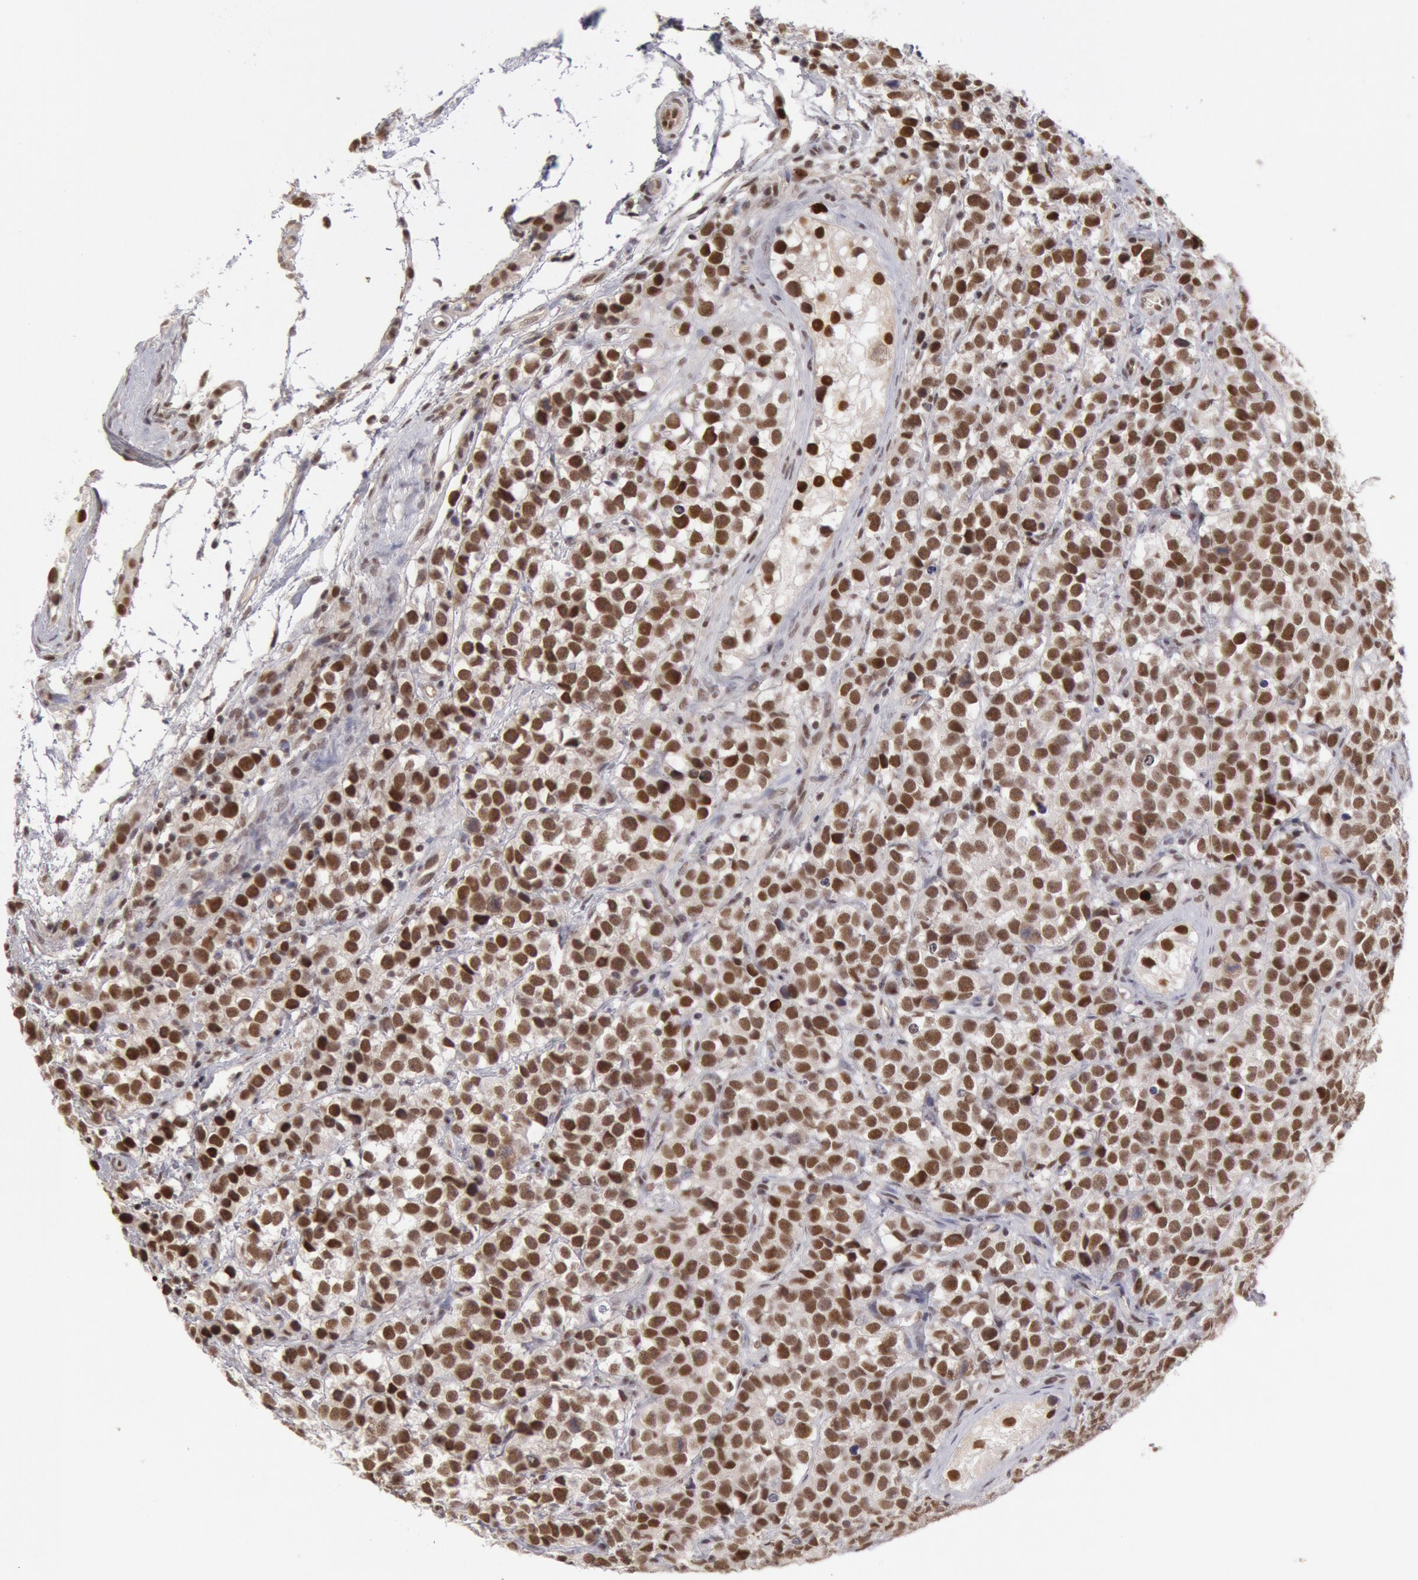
{"staining": {"intensity": "moderate", "quantity": ">75%", "location": "nuclear"}, "tissue": "testis cancer", "cell_type": "Tumor cells", "image_type": "cancer", "snomed": [{"axis": "morphology", "description": "Seminoma, NOS"}, {"axis": "topography", "description": "Testis"}], "caption": "Protein staining of testis seminoma tissue reveals moderate nuclear staining in about >75% of tumor cells. The protein of interest is shown in brown color, while the nuclei are stained blue.", "gene": "PPP4R3B", "patient": {"sex": "male", "age": 25}}